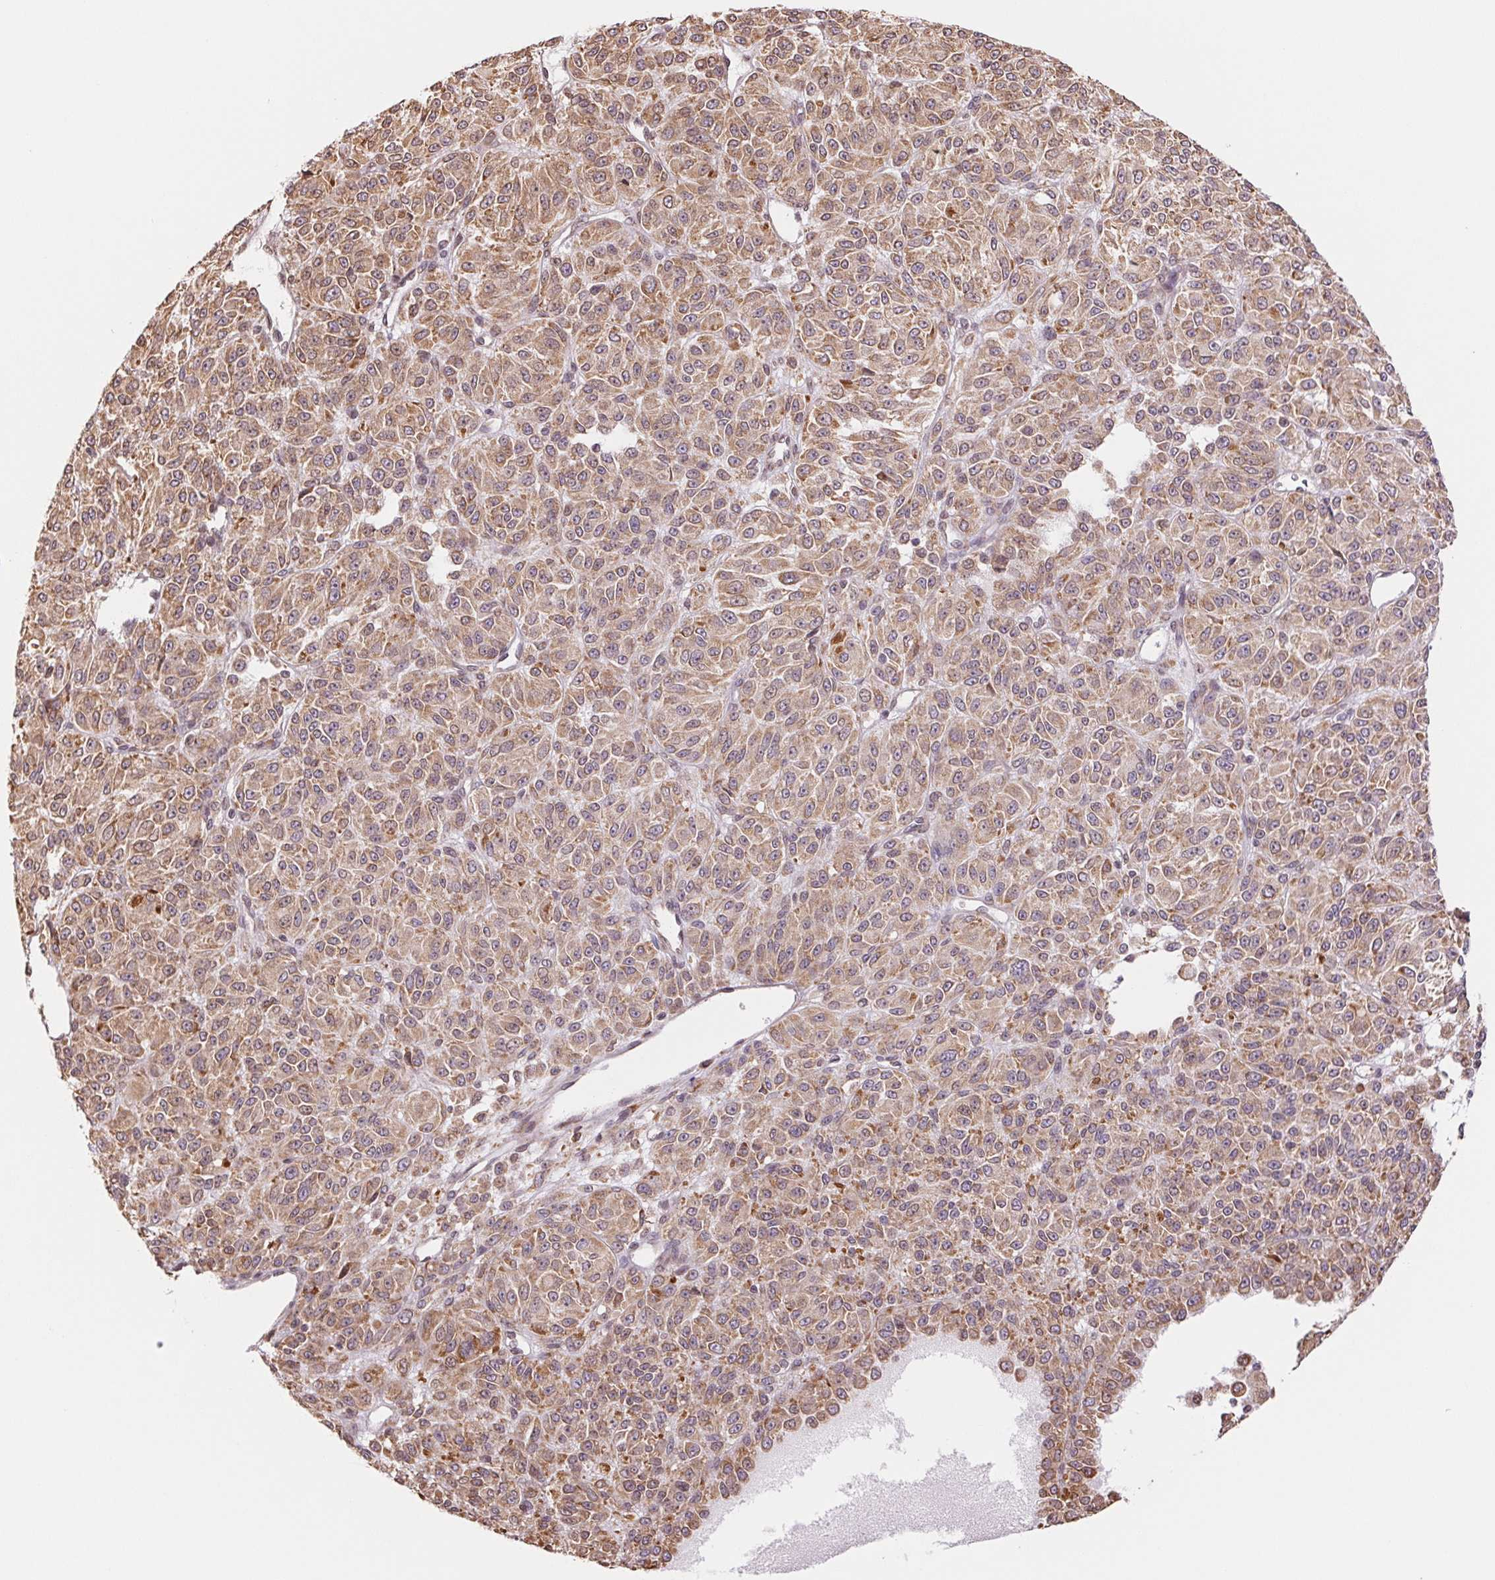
{"staining": {"intensity": "moderate", "quantity": ">75%", "location": "cytoplasmic/membranous"}, "tissue": "melanoma", "cell_type": "Tumor cells", "image_type": "cancer", "snomed": [{"axis": "morphology", "description": "Malignant melanoma, Metastatic site"}, {"axis": "topography", "description": "Brain"}], "caption": "Brown immunohistochemical staining in melanoma displays moderate cytoplasmic/membranous staining in about >75% of tumor cells.", "gene": "RPN1", "patient": {"sex": "female", "age": 56}}